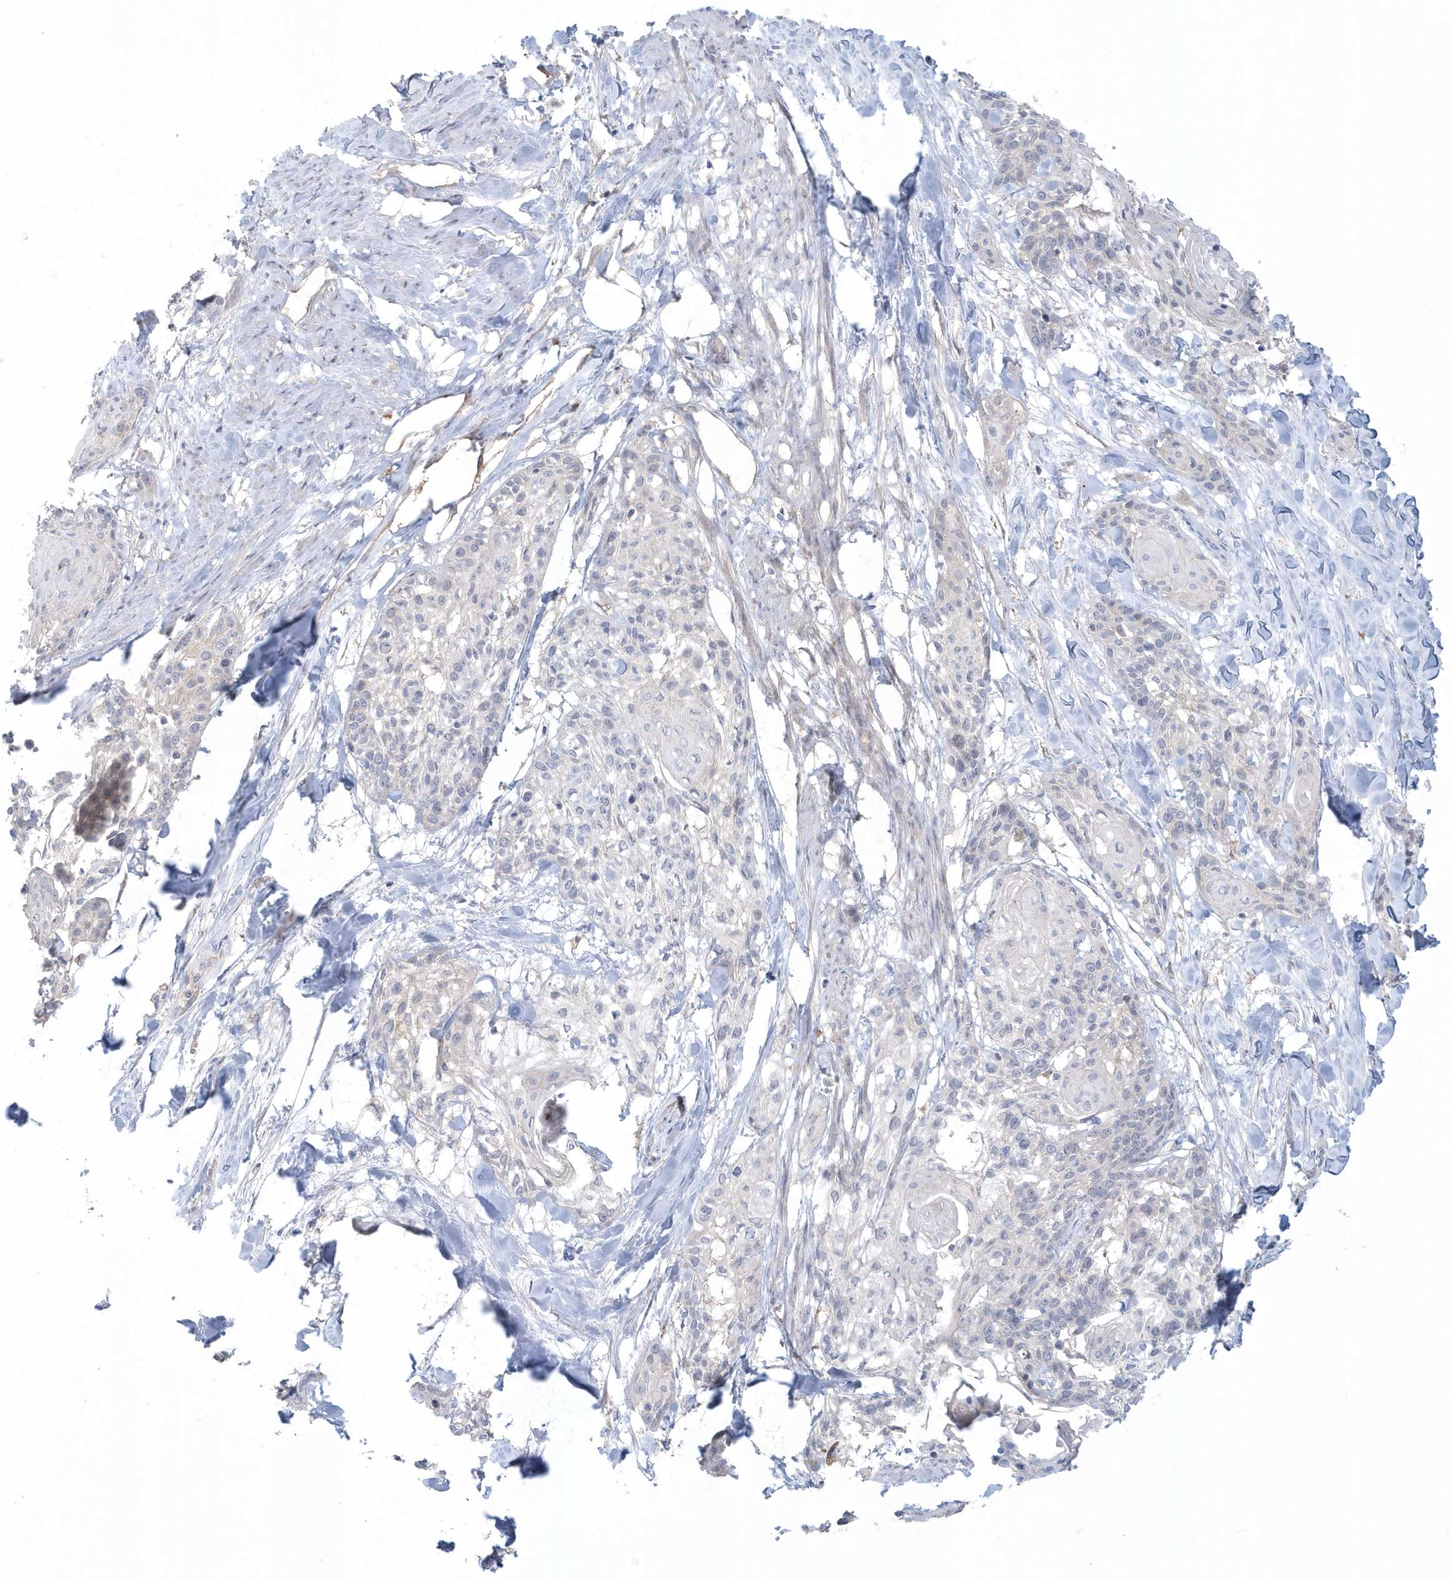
{"staining": {"intensity": "negative", "quantity": "none", "location": "none"}, "tissue": "cervical cancer", "cell_type": "Tumor cells", "image_type": "cancer", "snomed": [{"axis": "morphology", "description": "Squamous cell carcinoma, NOS"}, {"axis": "topography", "description": "Cervix"}], "caption": "Immunohistochemistry of cervical cancer reveals no staining in tumor cells.", "gene": "RAI14", "patient": {"sex": "female", "age": 57}}